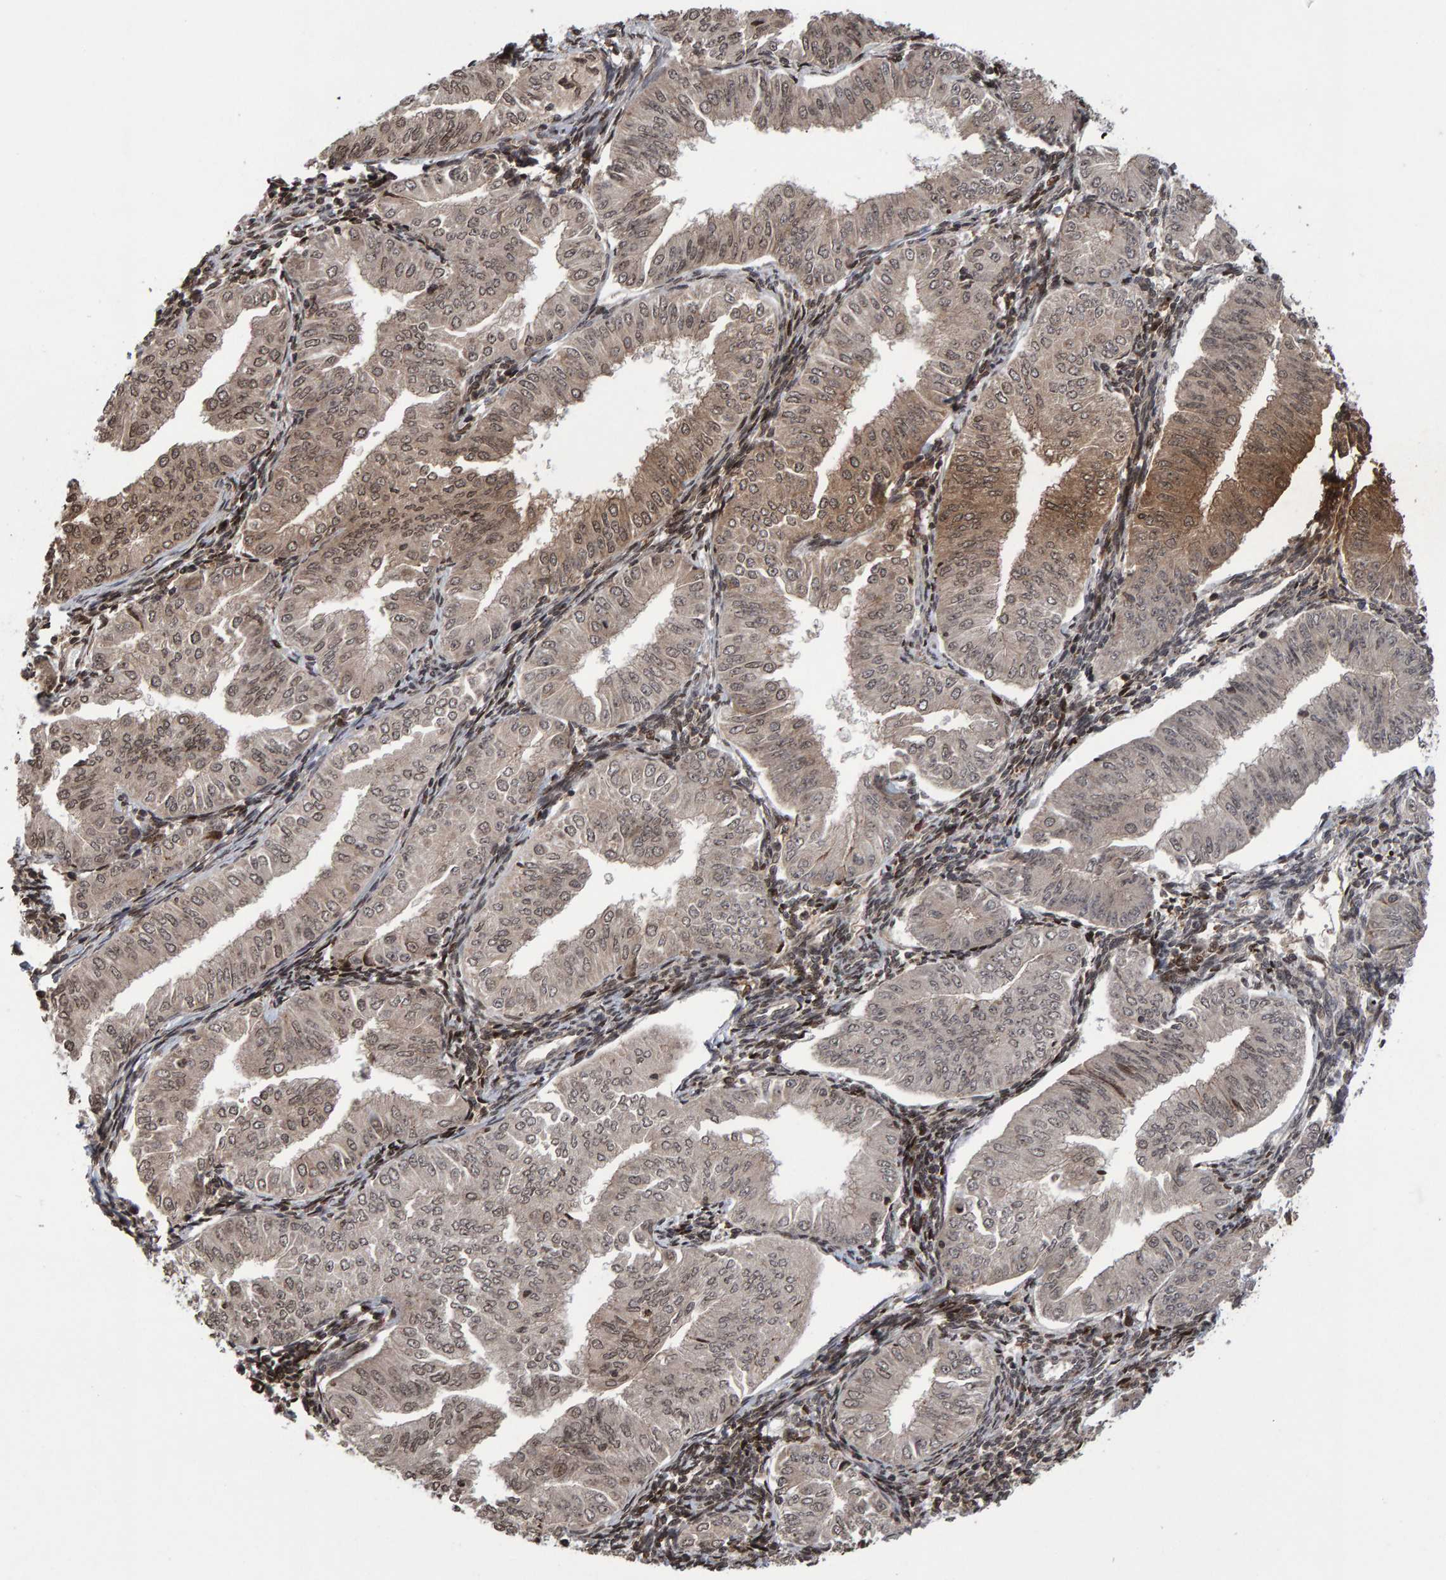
{"staining": {"intensity": "weak", "quantity": ">75%", "location": "cytoplasmic/membranous,nuclear"}, "tissue": "endometrial cancer", "cell_type": "Tumor cells", "image_type": "cancer", "snomed": [{"axis": "morphology", "description": "Normal tissue, NOS"}, {"axis": "morphology", "description": "Adenocarcinoma, NOS"}, {"axis": "topography", "description": "Endometrium"}], "caption": "The micrograph demonstrates a brown stain indicating the presence of a protein in the cytoplasmic/membranous and nuclear of tumor cells in endometrial adenocarcinoma.", "gene": "GAB2", "patient": {"sex": "female", "age": 53}}